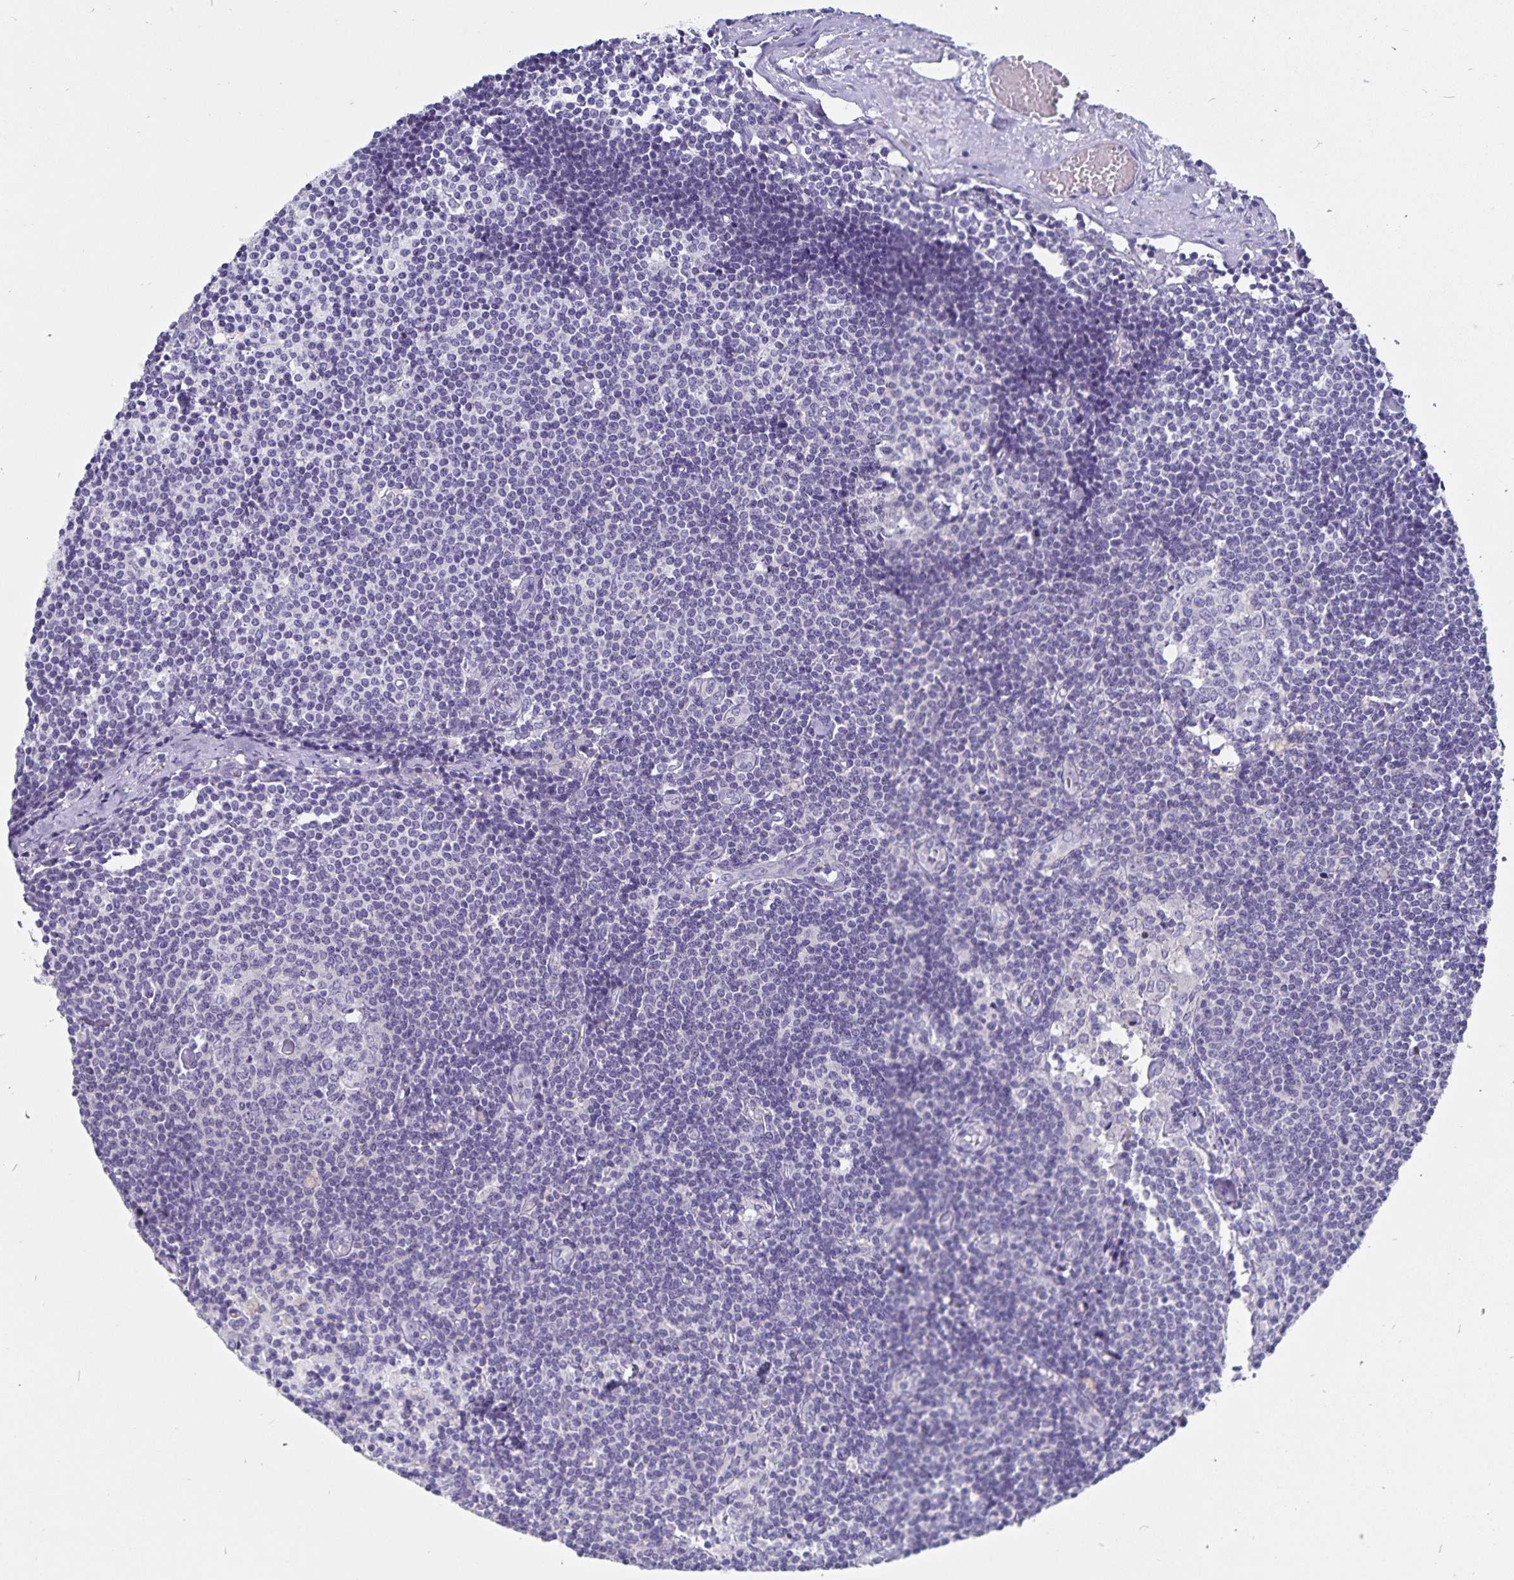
{"staining": {"intensity": "negative", "quantity": "none", "location": "none"}, "tissue": "lymph node", "cell_type": "Germinal center cells", "image_type": "normal", "snomed": [{"axis": "morphology", "description": "Normal tissue, NOS"}, {"axis": "topography", "description": "Lymph node"}], "caption": "DAB immunohistochemical staining of benign lymph node reveals no significant expression in germinal center cells. The staining is performed using DAB brown chromogen with nuclei counter-stained in using hematoxylin.", "gene": "SNTN", "patient": {"sex": "female", "age": 69}}